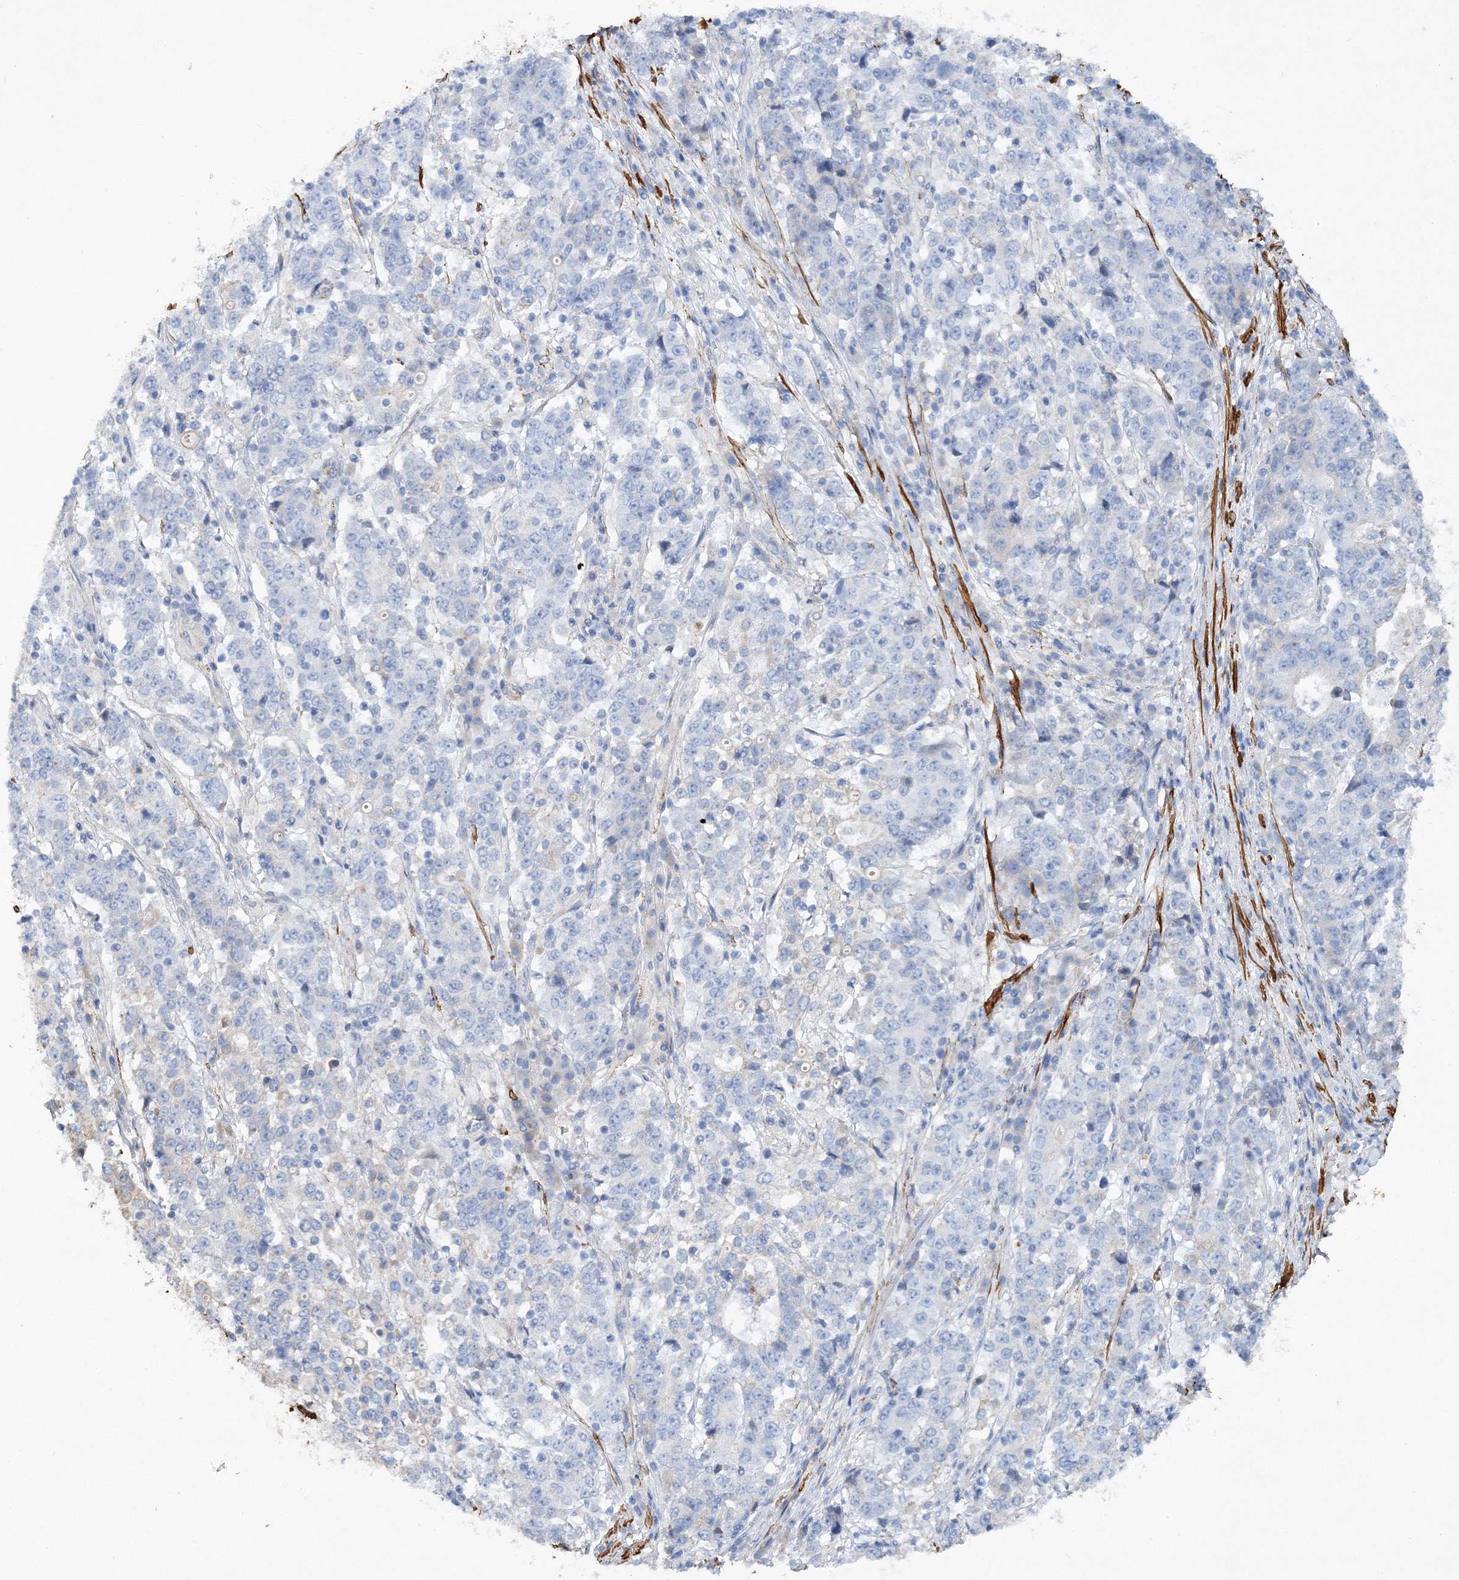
{"staining": {"intensity": "negative", "quantity": "none", "location": "none"}, "tissue": "stomach cancer", "cell_type": "Tumor cells", "image_type": "cancer", "snomed": [{"axis": "morphology", "description": "Adenocarcinoma, NOS"}, {"axis": "topography", "description": "Stomach"}], "caption": "This is an immunohistochemistry (IHC) micrograph of human stomach cancer. There is no positivity in tumor cells.", "gene": "RTN2", "patient": {"sex": "male", "age": 59}}